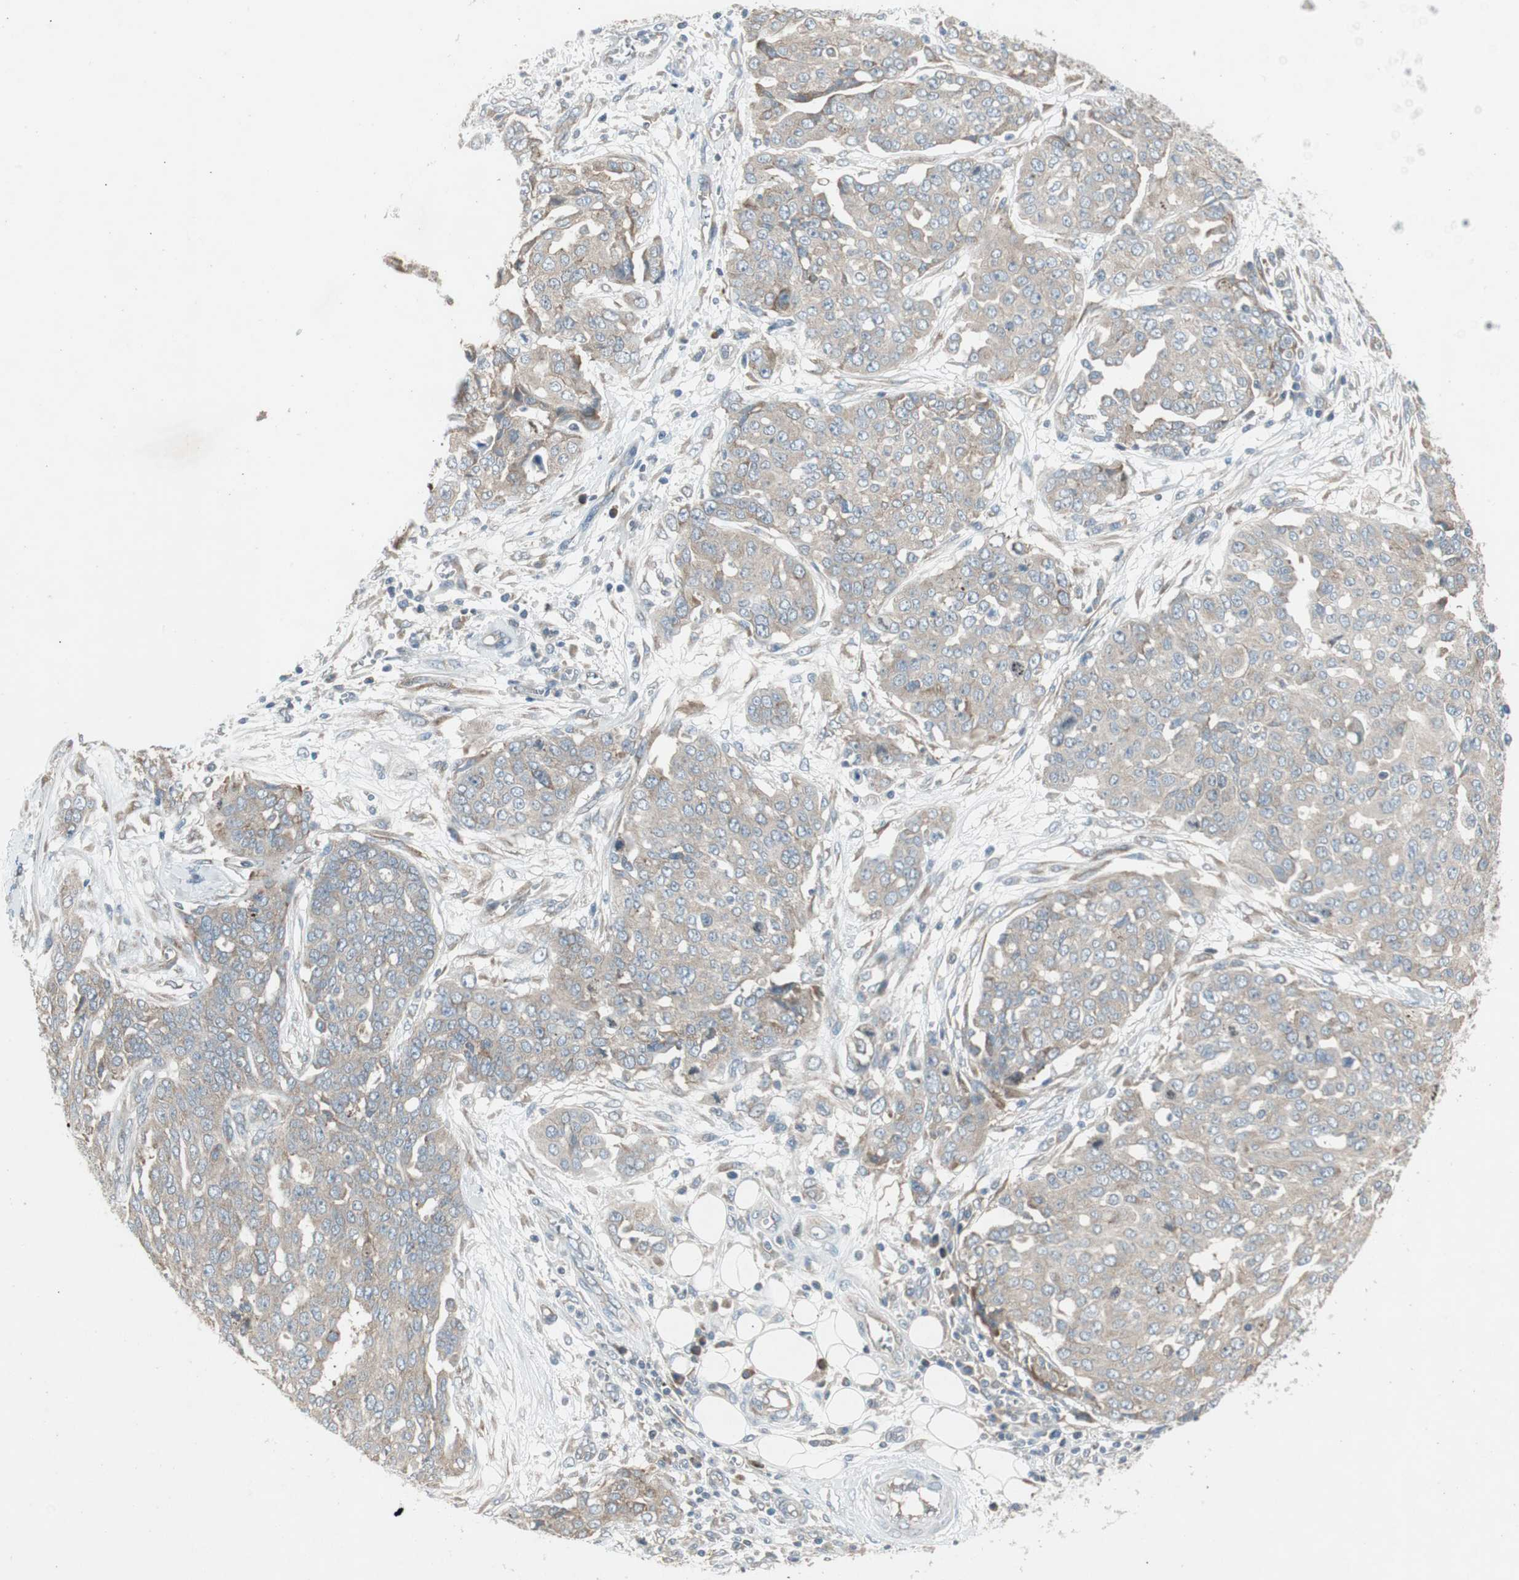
{"staining": {"intensity": "weak", "quantity": ">75%", "location": "cytoplasmic/membranous"}, "tissue": "ovarian cancer", "cell_type": "Tumor cells", "image_type": "cancer", "snomed": [{"axis": "morphology", "description": "Cystadenocarcinoma, serous, NOS"}, {"axis": "topography", "description": "Soft tissue"}, {"axis": "topography", "description": "Ovary"}], "caption": "Immunohistochemistry photomicrograph of neoplastic tissue: serous cystadenocarcinoma (ovarian) stained using immunohistochemistry reveals low levels of weak protein expression localized specifically in the cytoplasmic/membranous of tumor cells, appearing as a cytoplasmic/membranous brown color.", "gene": "PANK2", "patient": {"sex": "female", "age": 57}}